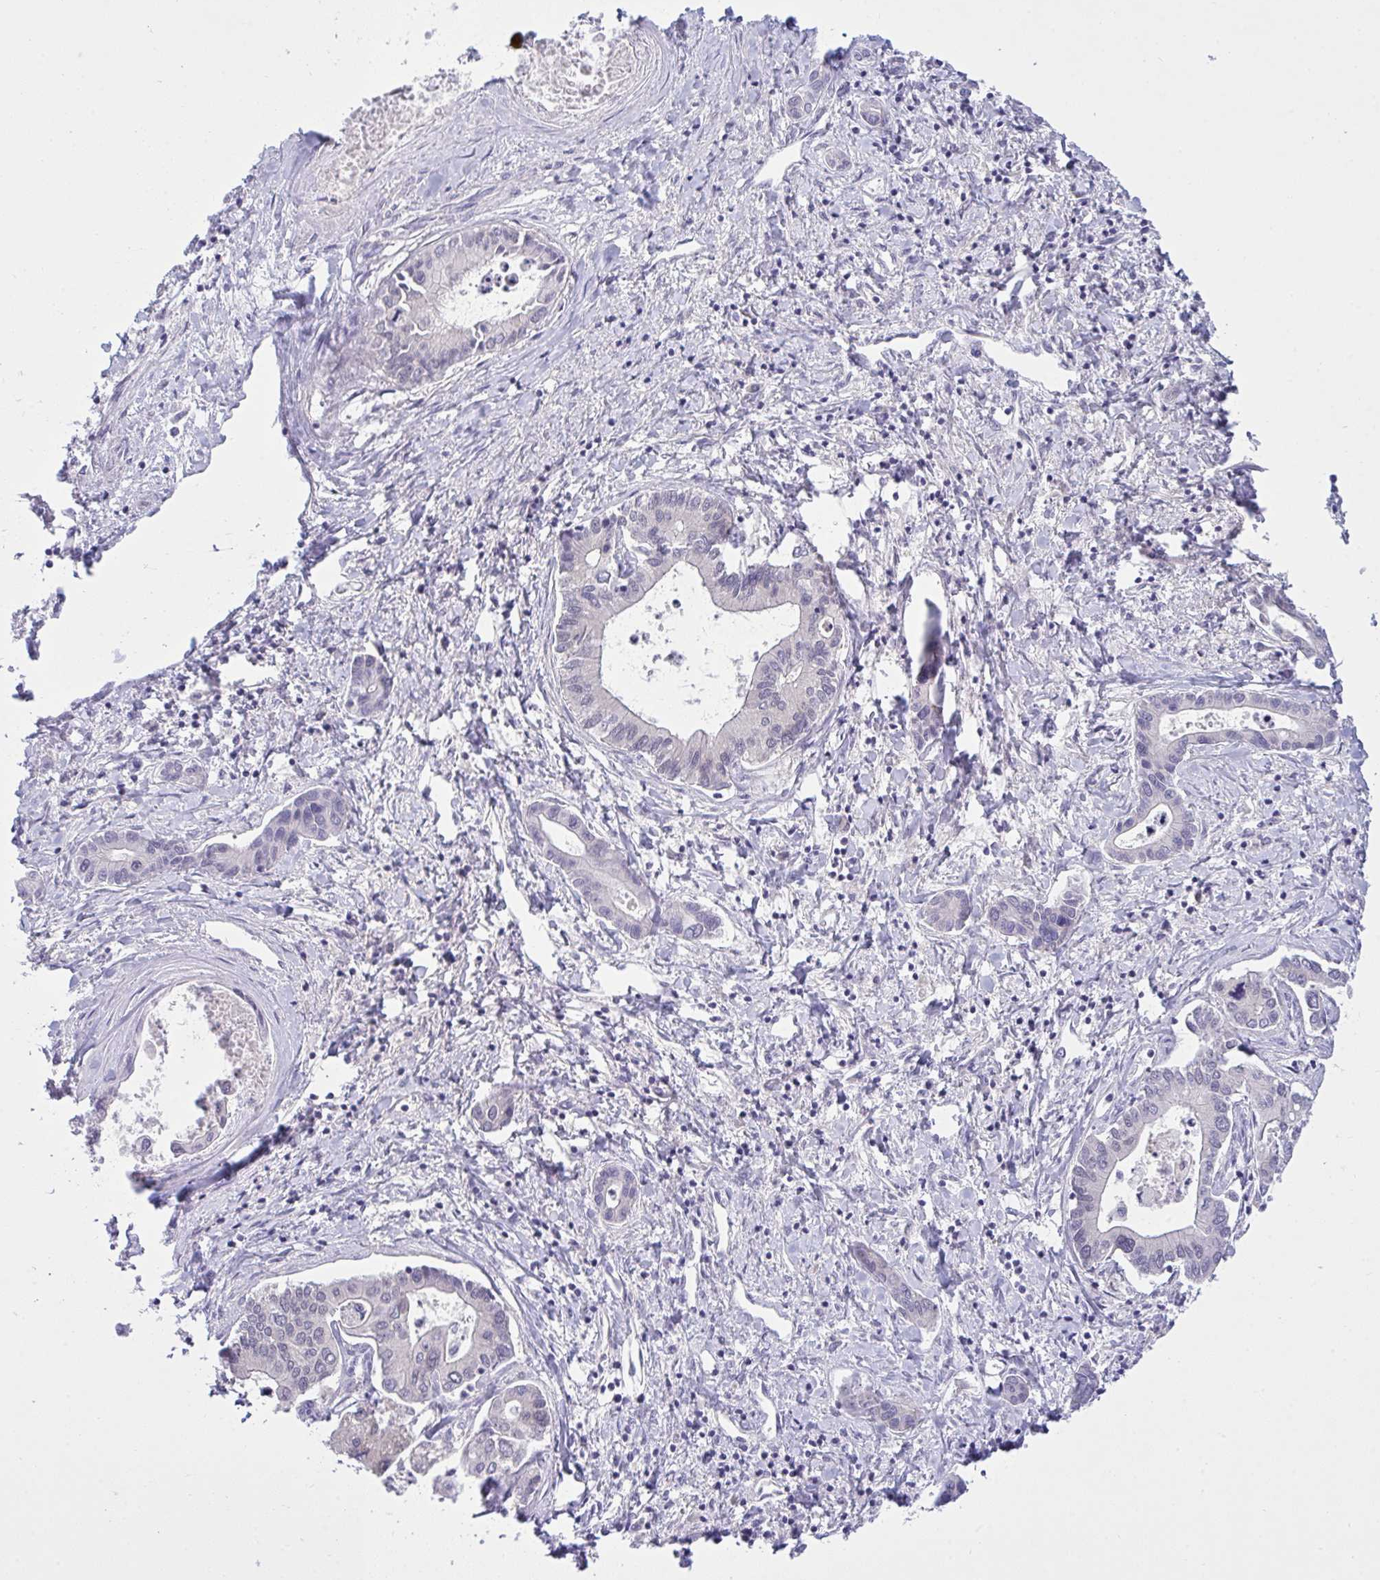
{"staining": {"intensity": "negative", "quantity": "none", "location": "none"}, "tissue": "liver cancer", "cell_type": "Tumor cells", "image_type": "cancer", "snomed": [{"axis": "morphology", "description": "Cholangiocarcinoma"}, {"axis": "topography", "description": "Liver"}], "caption": "Tumor cells are negative for protein expression in human liver cholangiocarcinoma.", "gene": "HOXD12", "patient": {"sex": "male", "age": 66}}